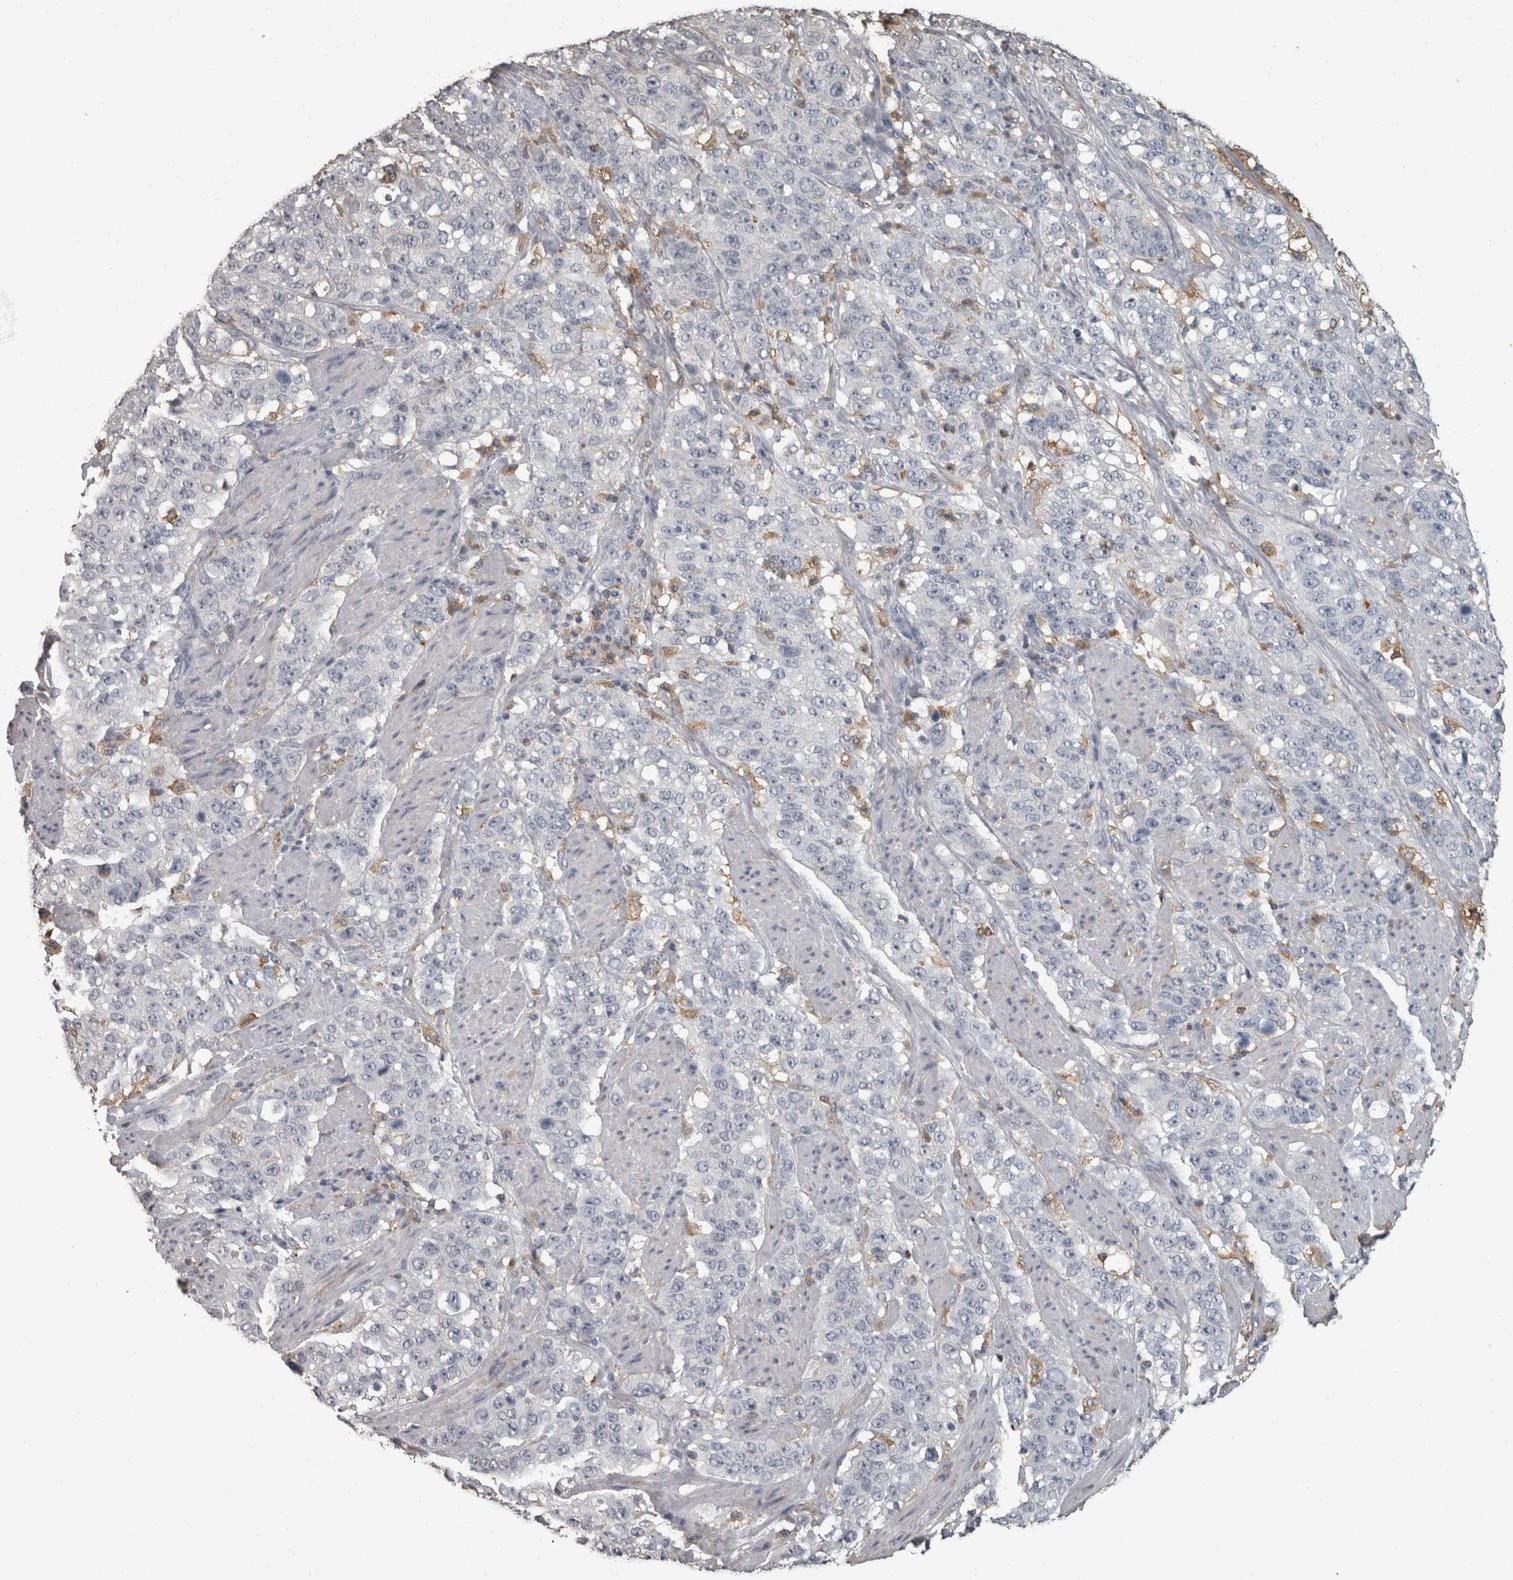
{"staining": {"intensity": "negative", "quantity": "none", "location": "none"}, "tissue": "stomach cancer", "cell_type": "Tumor cells", "image_type": "cancer", "snomed": [{"axis": "morphology", "description": "Adenocarcinoma, NOS"}, {"axis": "topography", "description": "Stomach"}], "caption": "A photomicrograph of human stomach cancer is negative for staining in tumor cells. (IHC, brightfield microscopy, high magnification).", "gene": "PIK3AP1", "patient": {"sex": "male", "age": 48}}